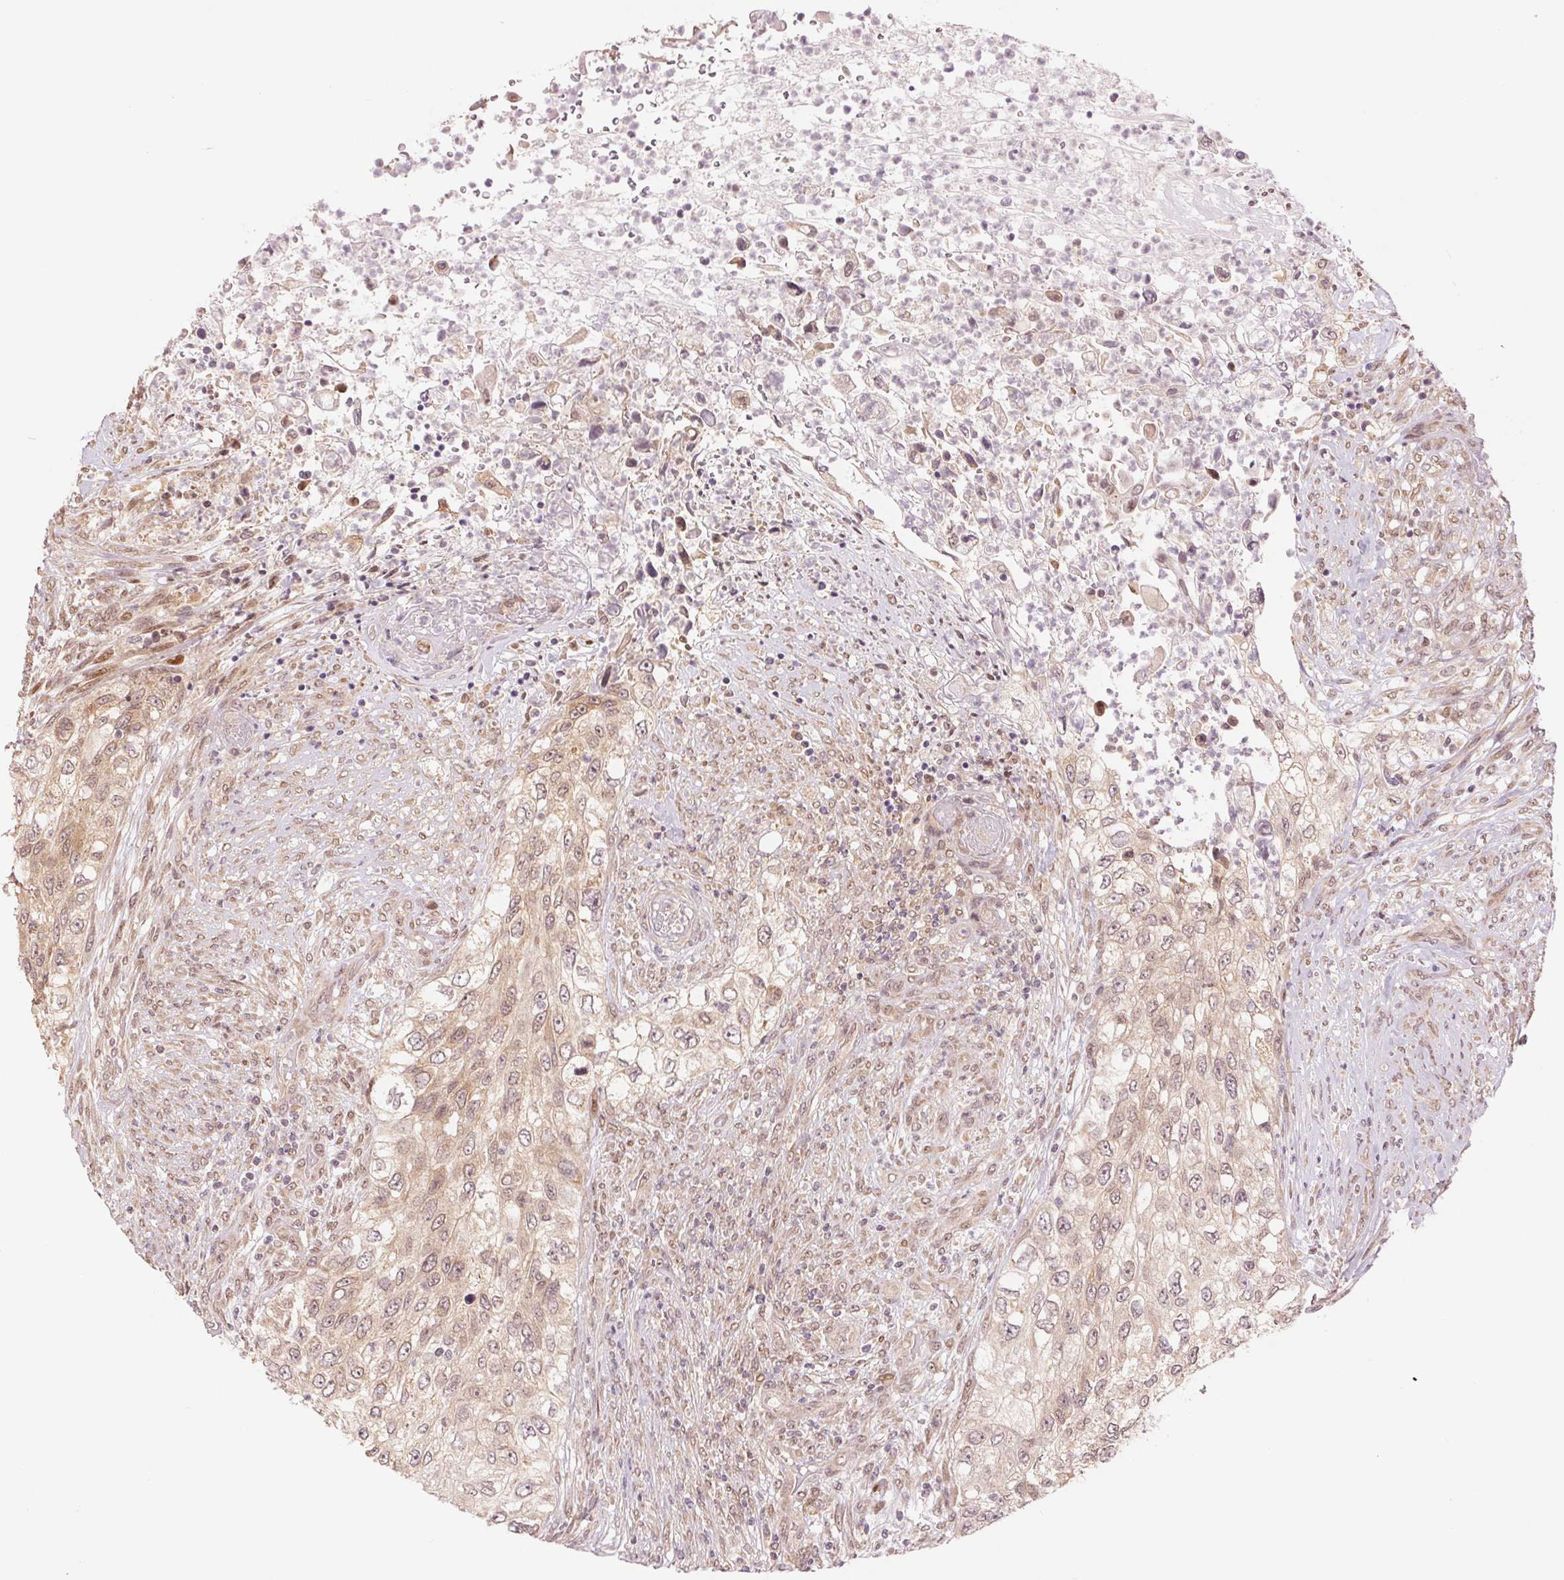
{"staining": {"intensity": "weak", "quantity": ">75%", "location": "cytoplasmic/membranous,nuclear"}, "tissue": "urothelial cancer", "cell_type": "Tumor cells", "image_type": "cancer", "snomed": [{"axis": "morphology", "description": "Urothelial carcinoma, High grade"}, {"axis": "topography", "description": "Urinary bladder"}], "caption": "High-grade urothelial carcinoma tissue exhibits weak cytoplasmic/membranous and nuclear expression in about >75% of tumor cells, visualized by immunohistochemistry. (Stains: DAB in brown, nuclei in blue, Microscopy: brightfield microscopy at high magnification).", "gene": "ERI3", "patient": {"sex": "female", "age": 60}}